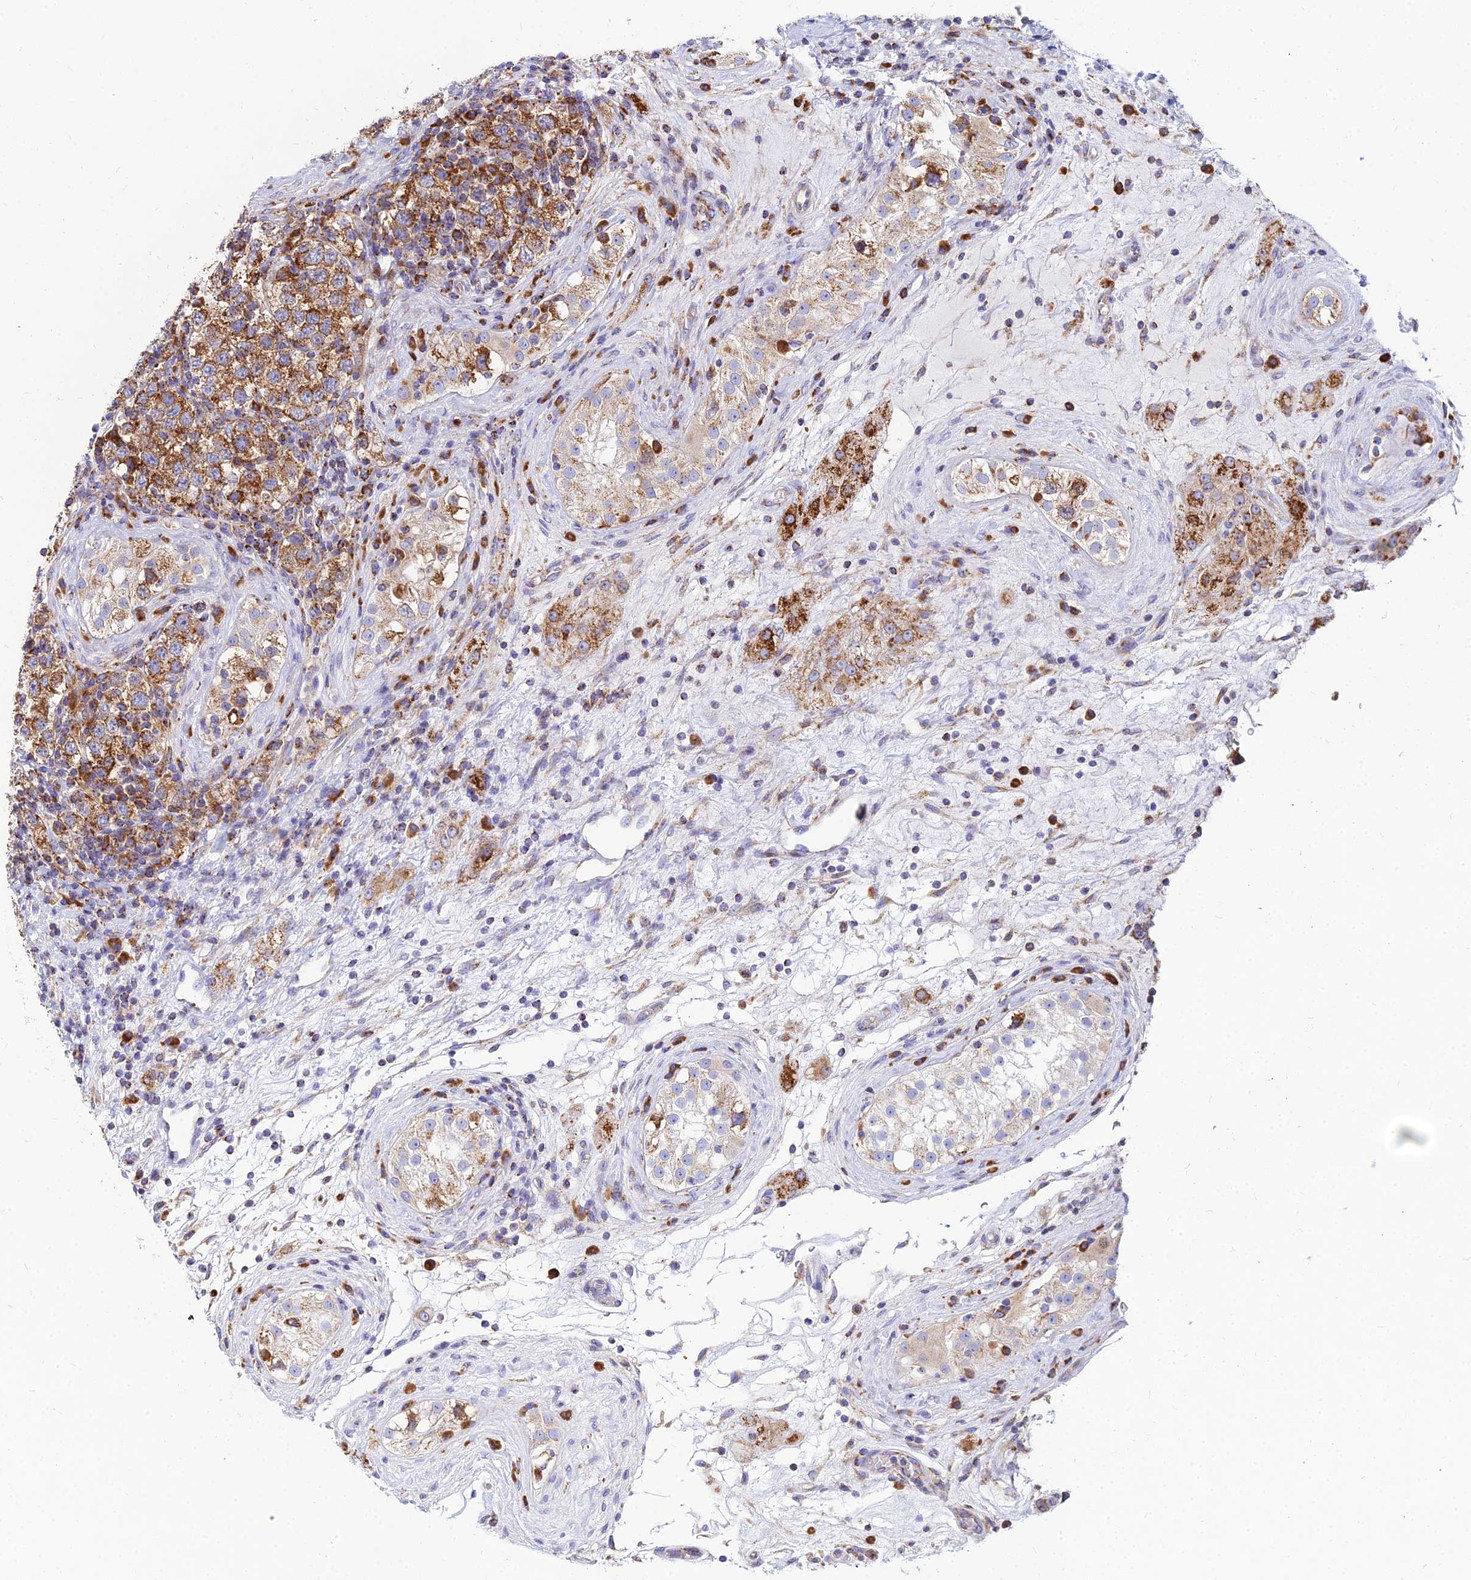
{"staining": {"intensity": "moderate", "quantity": ">75%", "location": "cytoplasmic/membranous"}, "tissue": "testis cancer", "cell_type": "Tumor cells", "image_type": "cancer", "snomed": [{"axis": "morphology", "description": "Seminoma, NOS"}, {"axis": "topography", "description": "Testis"}], "caption": "Human testis cancer stained with a brown dye reveals moderate cytoplasmic/membranous positive staining in about >75% of tumor cells.", "gene": "CCT6B", "patient": {"sex": "male", "age": 34}}